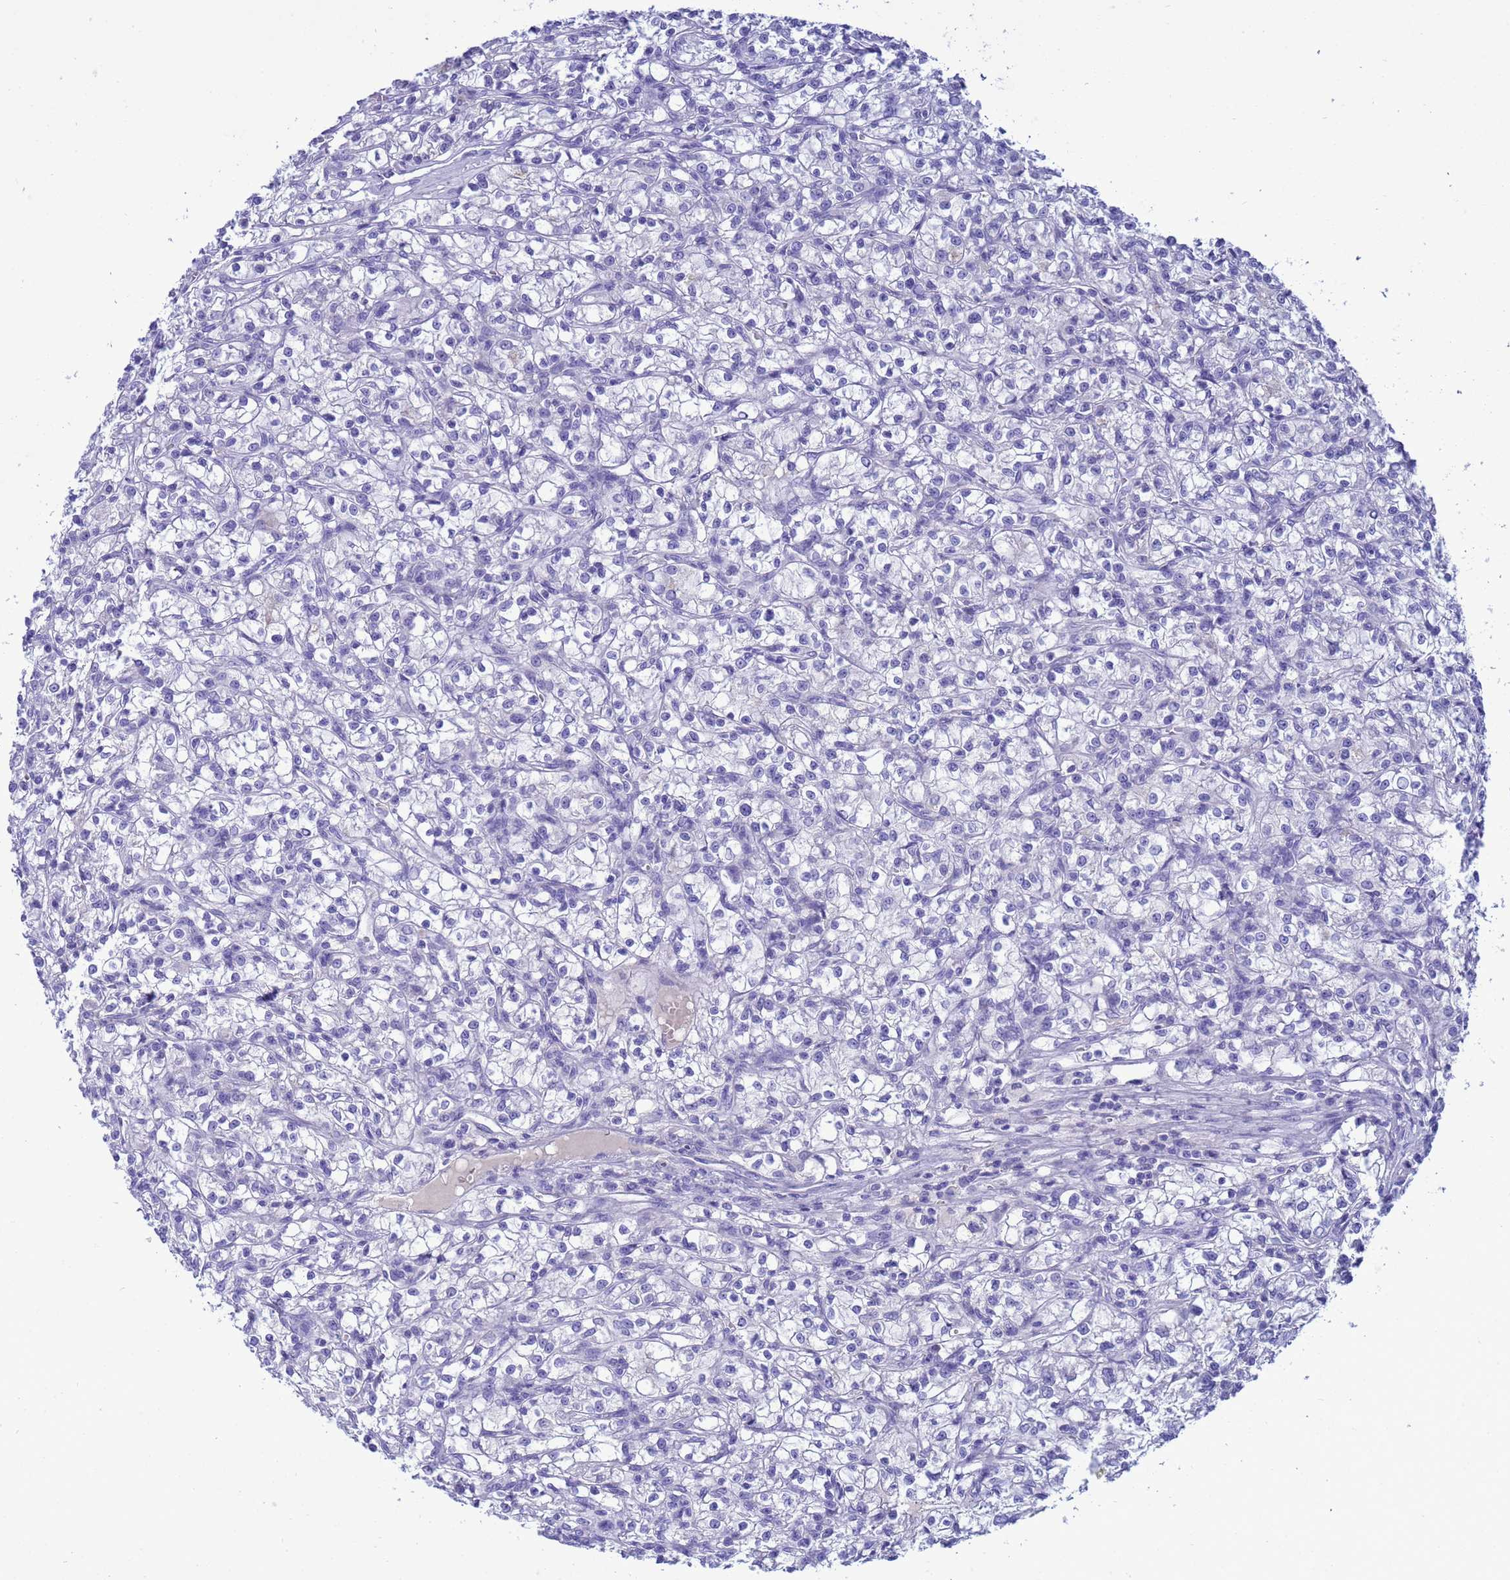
{"staining": {"intensity": "negative", "quantity": "none", "location": "none"}, "tissue": "renal cancer", "cell_type": "Tumor cells", "image_type": "cancer", "snomed": [{"axis": "morphology", "description": "Adenocarcinoma, NOS"}, {"axis": "topography", "description": "Kidney"}], "caption": "IHC of renal cancer (adenocarcinoma) shows no staining in tumor cells.", "gene": "SYCN", "patient": {"sex": "female", "age": 59}}